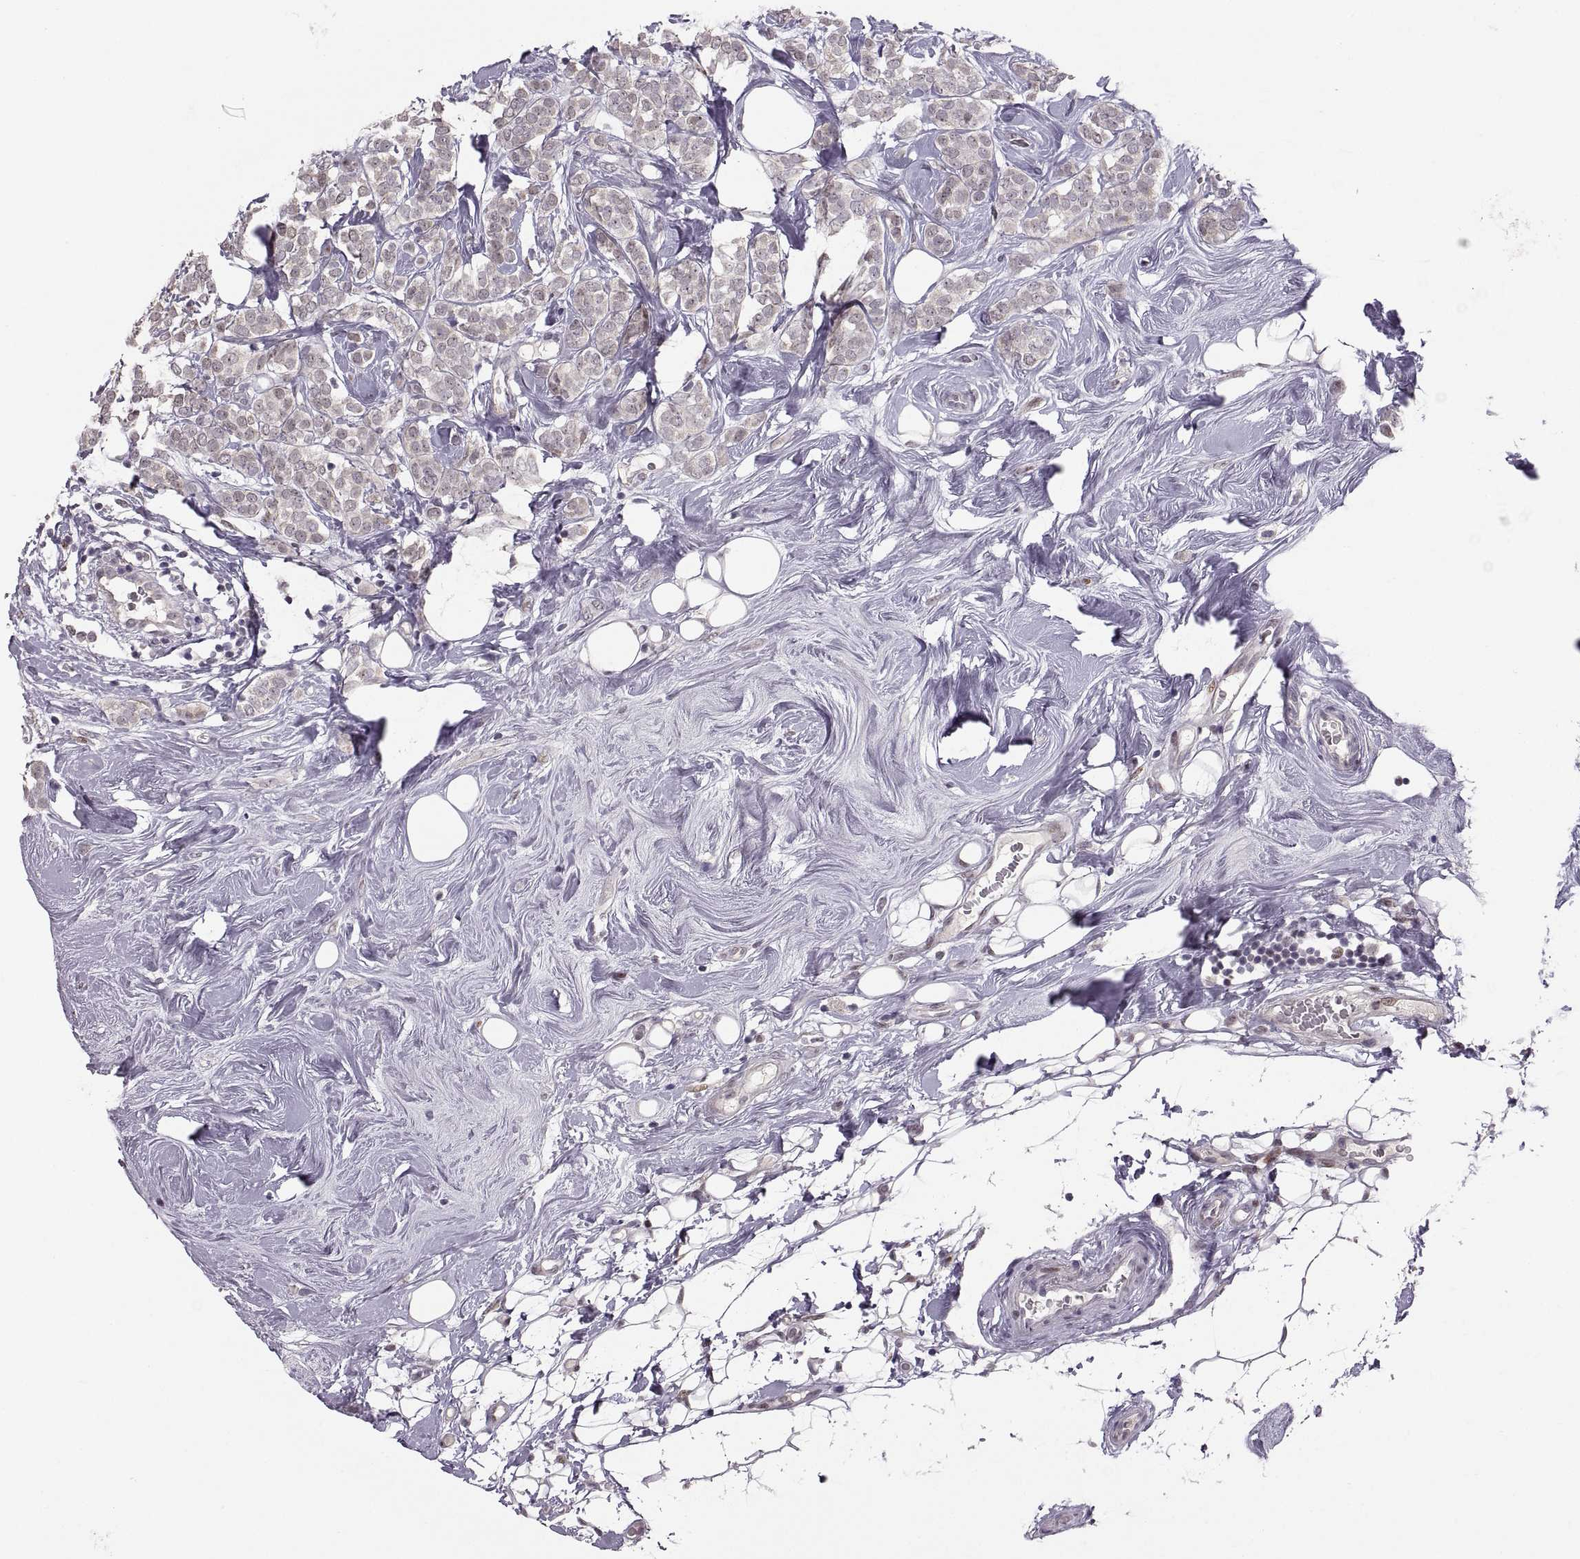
{"staining": {"intensity": "negative", "quantity": "none", "location": "none"}, "tissue": "breast cancer", "cell_type": "Tumor cells", "image_type": "cancer", "snomed": [{"axis": "morphology", "description": "Lobular carcinoma"}, {"axis": "topography", "description": "Breast"}], "caption": "Tumor cells are negative for protein expression in human breast lobular carcinoma.", "gene": "SNAI1", "patient": {"sex": "female", "age": 49}}